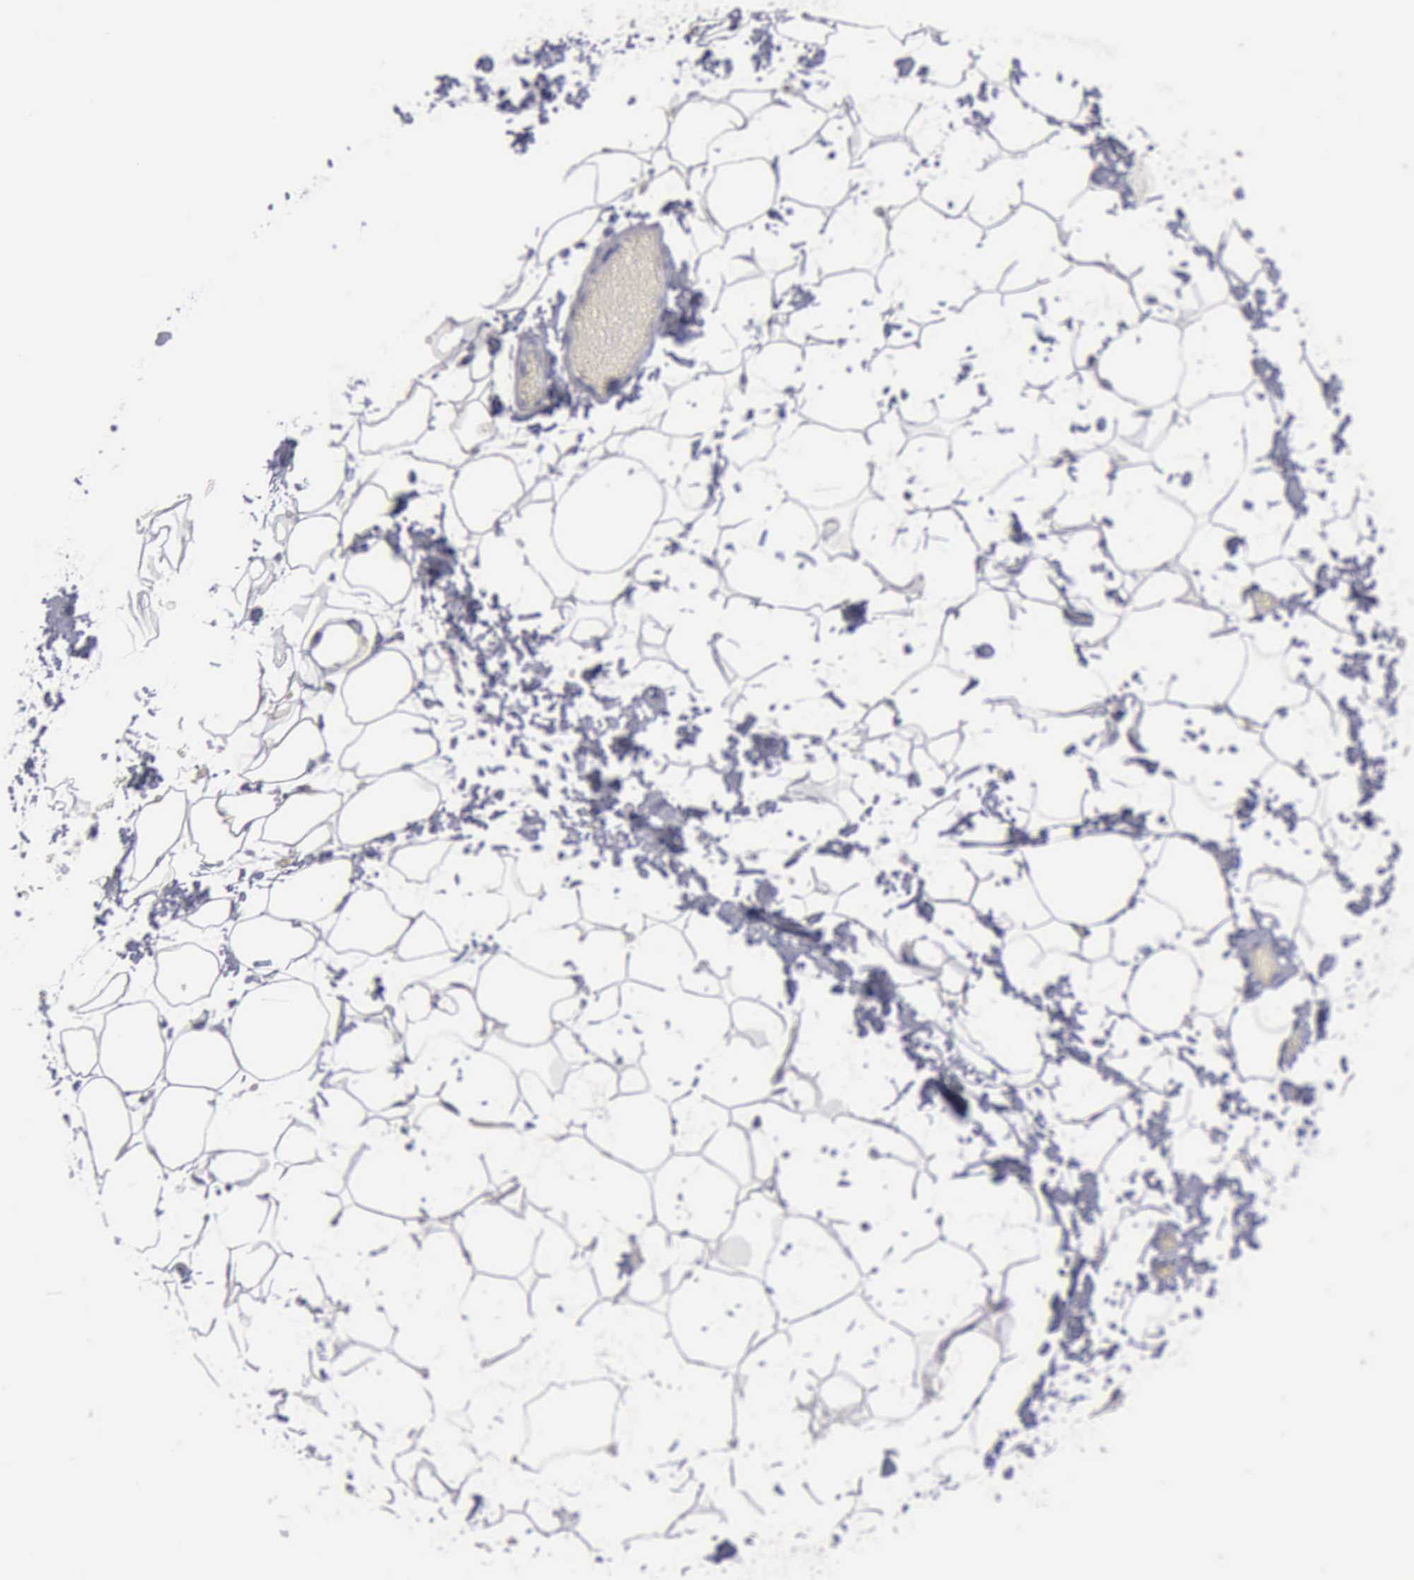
{"staining": {"intensity": "negative", "quantity": "none", "location": "none"}, "tissue": "adipose tissue", "cell_type": "Adipocytes", "image_type": "normal", "snomed": [{"axis": "morphology", "description": "Normal tissue, NOS"}, {"axis": "morphology", "description": "Fibrosis, NOS"}, {"axis": "topography", "description": "Breast"}], "caption": "The image shows no staining of adipocytes in normal adipose tissue. (IHC, brightfield microscopy, high magnification).", "gene": "CDH2", "patient": {"sex": "female", "age": 24}}